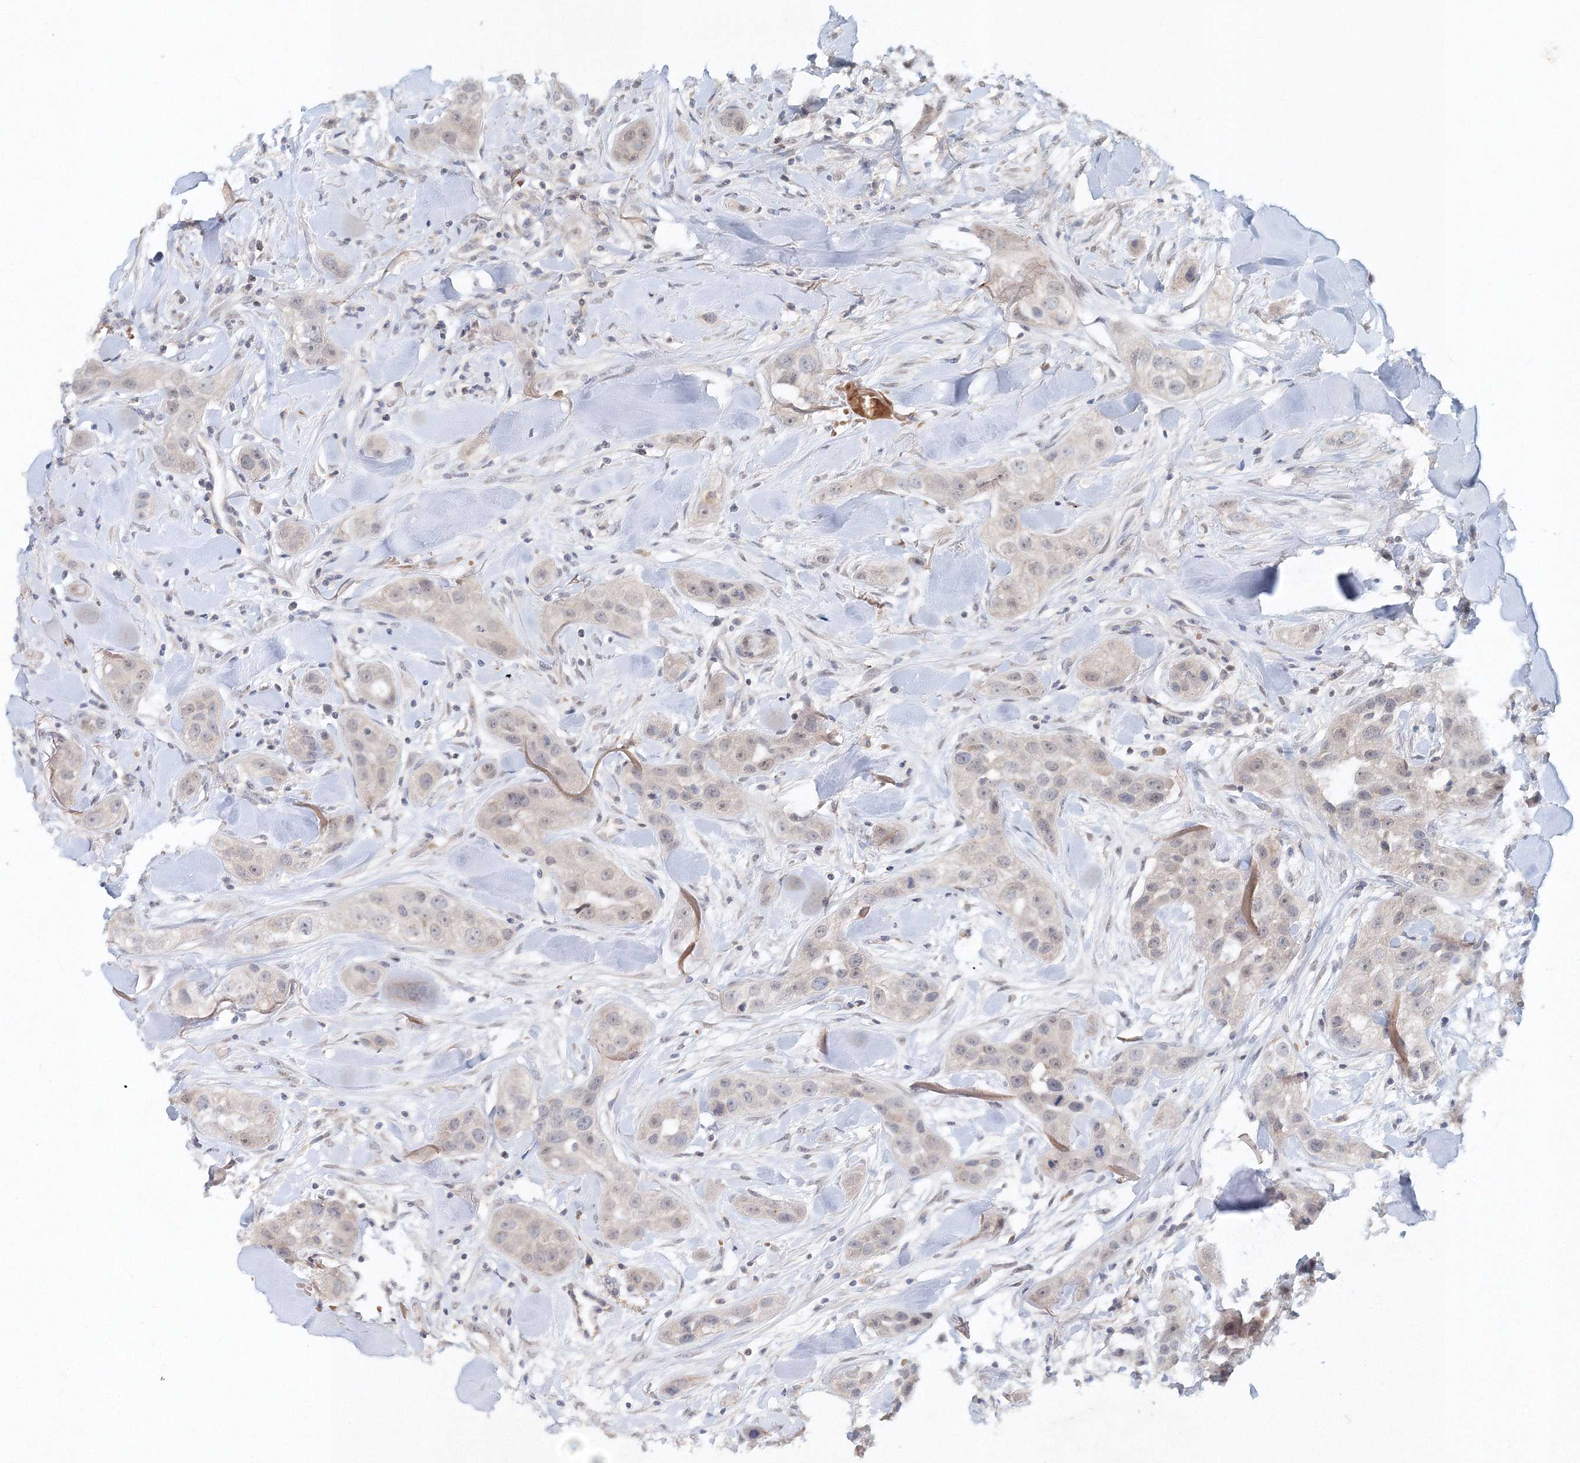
{"staining": {"intensity": "negative", "quantity": "none", "location": "none"}, "tissue": "head and neck cancer", "cell_type": "Tumor cells", "image_type": "cancer", "snomed": [{"axis": "morphology", "description": "Normal tissue, NOS"}, {"axis": "morphology", "description": "Squamous cell carcinoma, NOS"}, {"axis": "topography", "description": "Skeletal muscle"}, {"axis": "topography", "description": "Head-Neck"}], "caption": "IHC of head and neck cancer reveals no positivity in tumor cells.", "gene": "SH3BP5", "patient": {"sex": "male", "age": 51}}